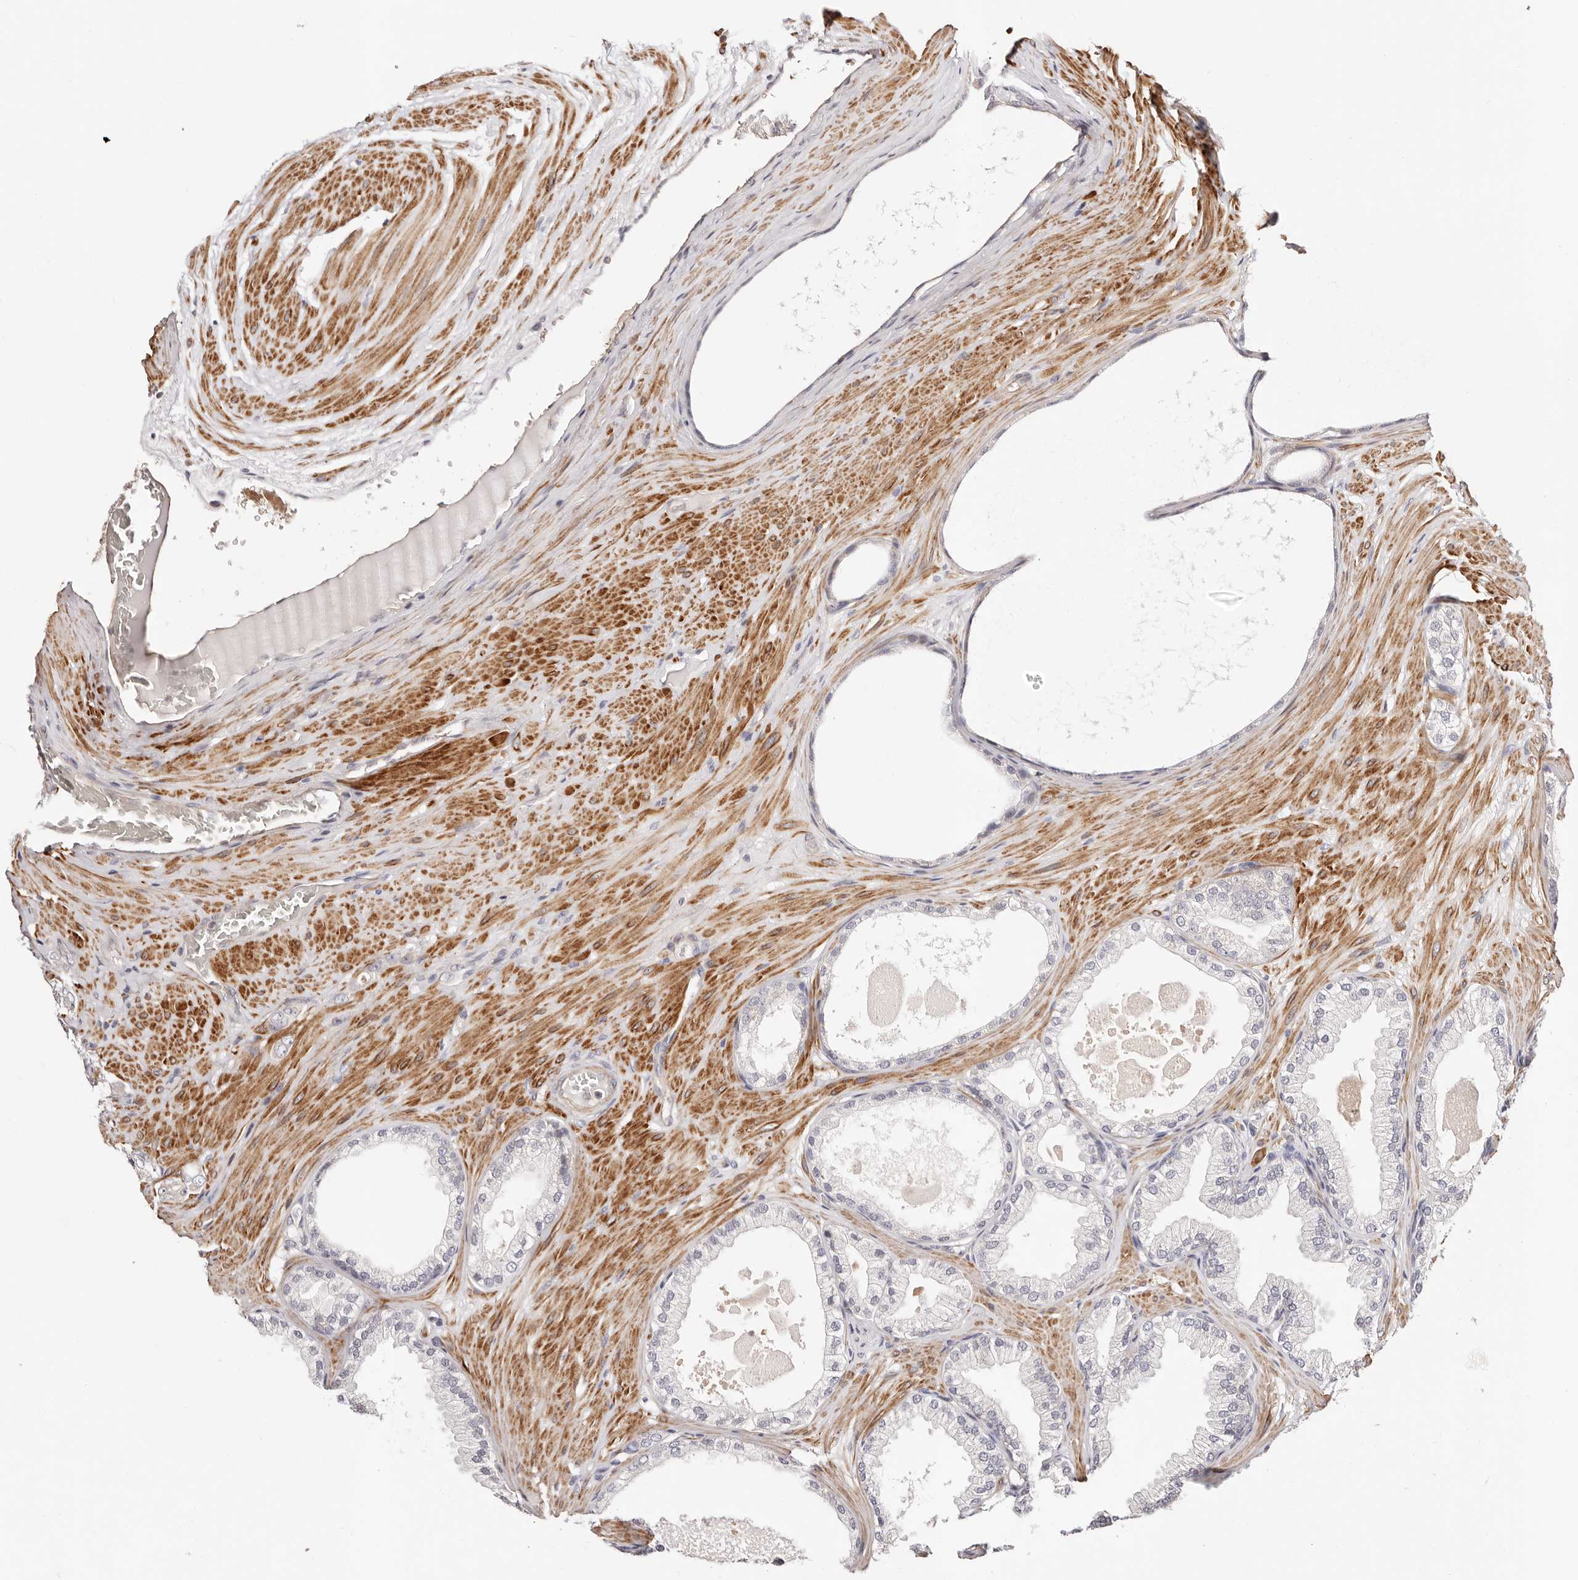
{"staining": {"intensity": "negative", "quantity": "none", "location": "none"}, "tissue": "prostate cancer", "cell_type": "Tumor cells", "image_type": "cancer", "snomed": [{"axis": "morphology", "description": "Adenocarcinoma, Low grade"}, {"axis": "topography", "description": "Prostate"}], "caption": "DAB immunohistochemical staining of human low-grade adenocarcinoma (prostate) exhibits no significant staining in tumor cells.", "gene": "MAPK1", "patient": {"sex": "male", "age": 63}}